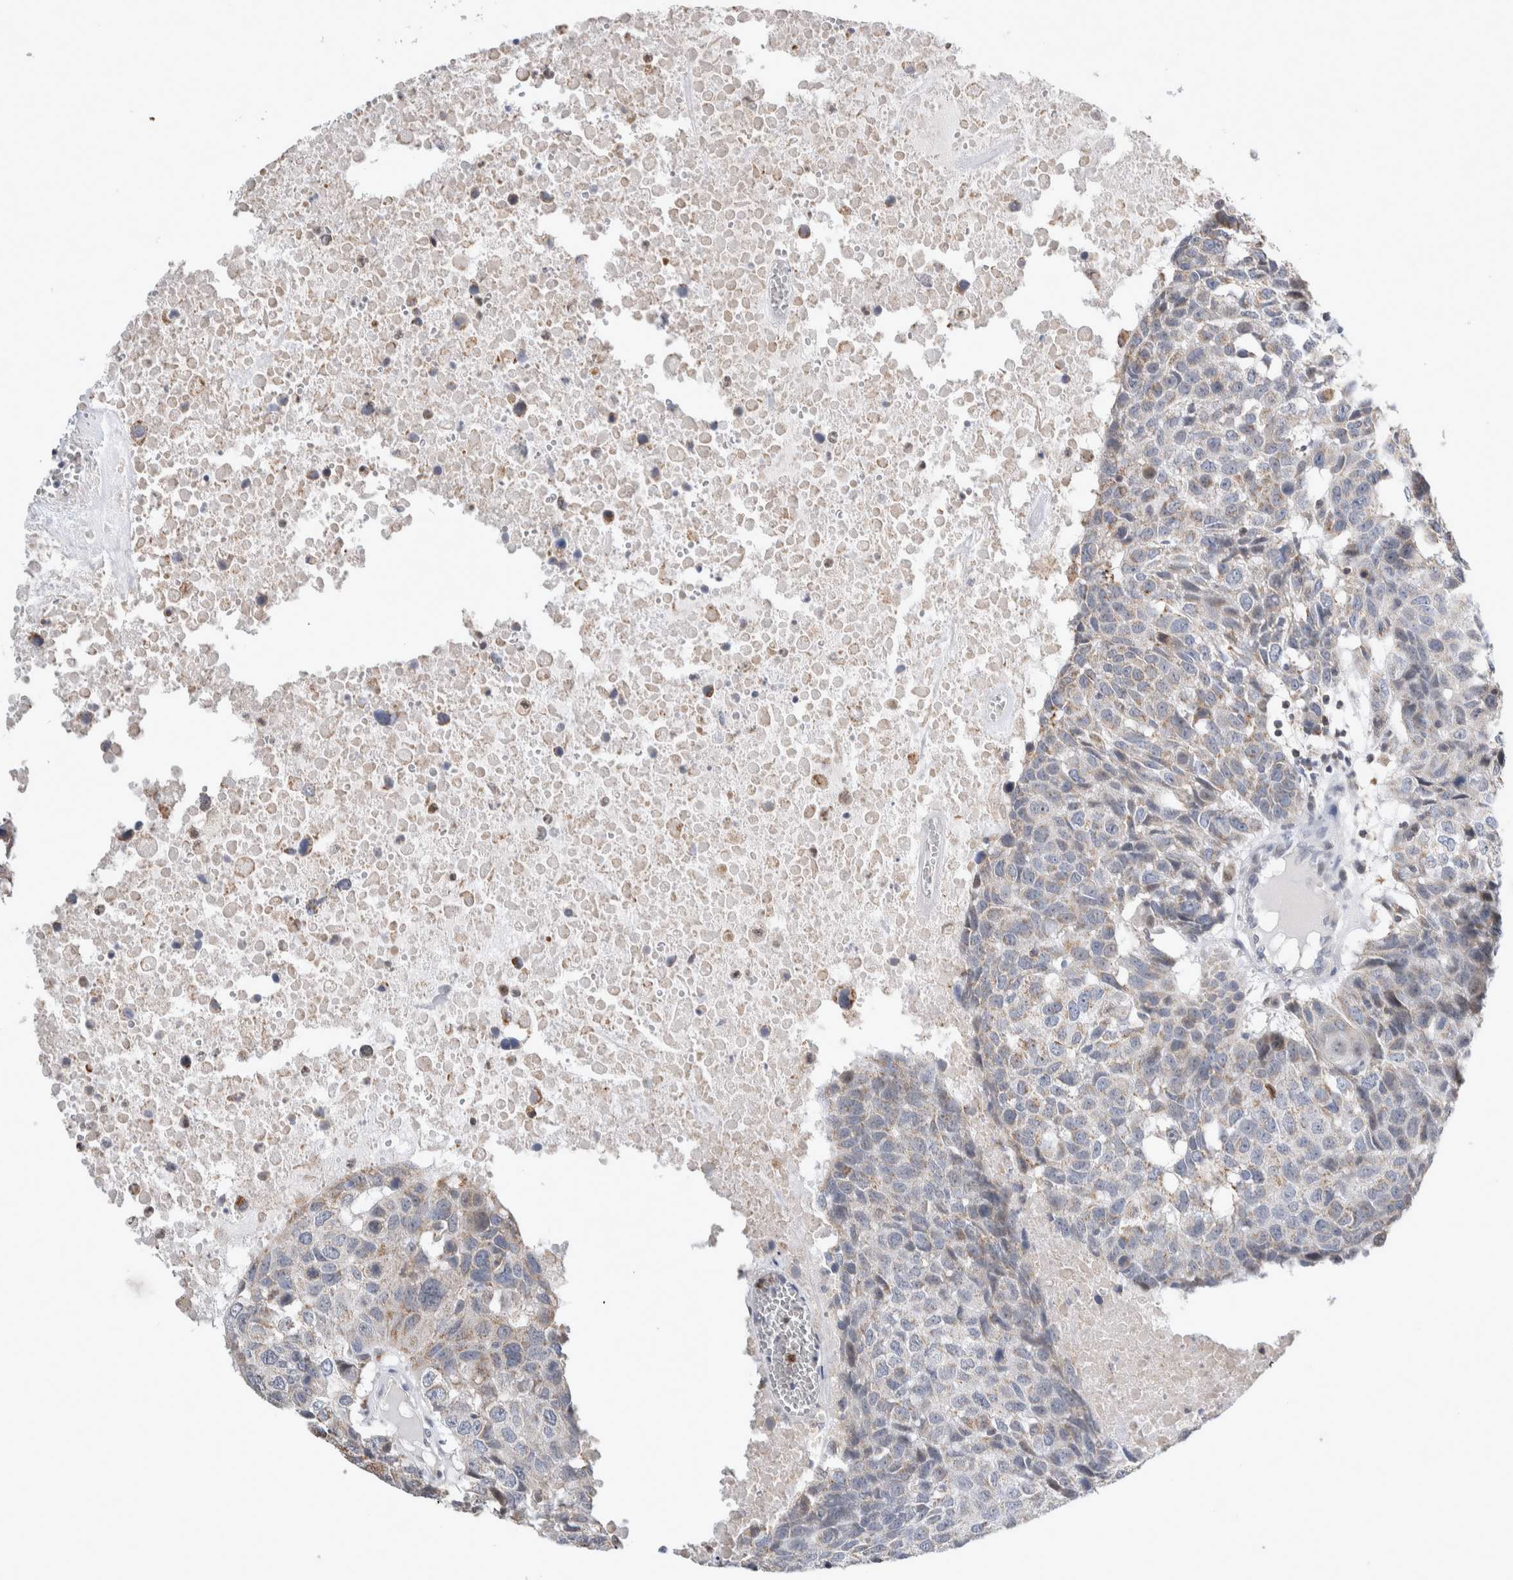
{"staining": {"intensity": "weak", "quantity": "25%-75%", "location": "cytoplasmic/membranous"}, "tissue": "head and neck cancer", "cell_type": "Tumor cells", "image_type": "cancer", "snomed": [{"axis": "morphology", "description": "Squamous cell carcinoma, NOS"}, {"axis": "topography", "description": "Head-Neck"}], "caption": "There is low levels of weak cytoplasmic/membranous staining in tumor cells of squamous cell carcinoma (head and neck), as demonstrated by immunohistochemical staining (brown color).", "gene": "AGMAT", "patient": {"sex": "male", "age": 66}}